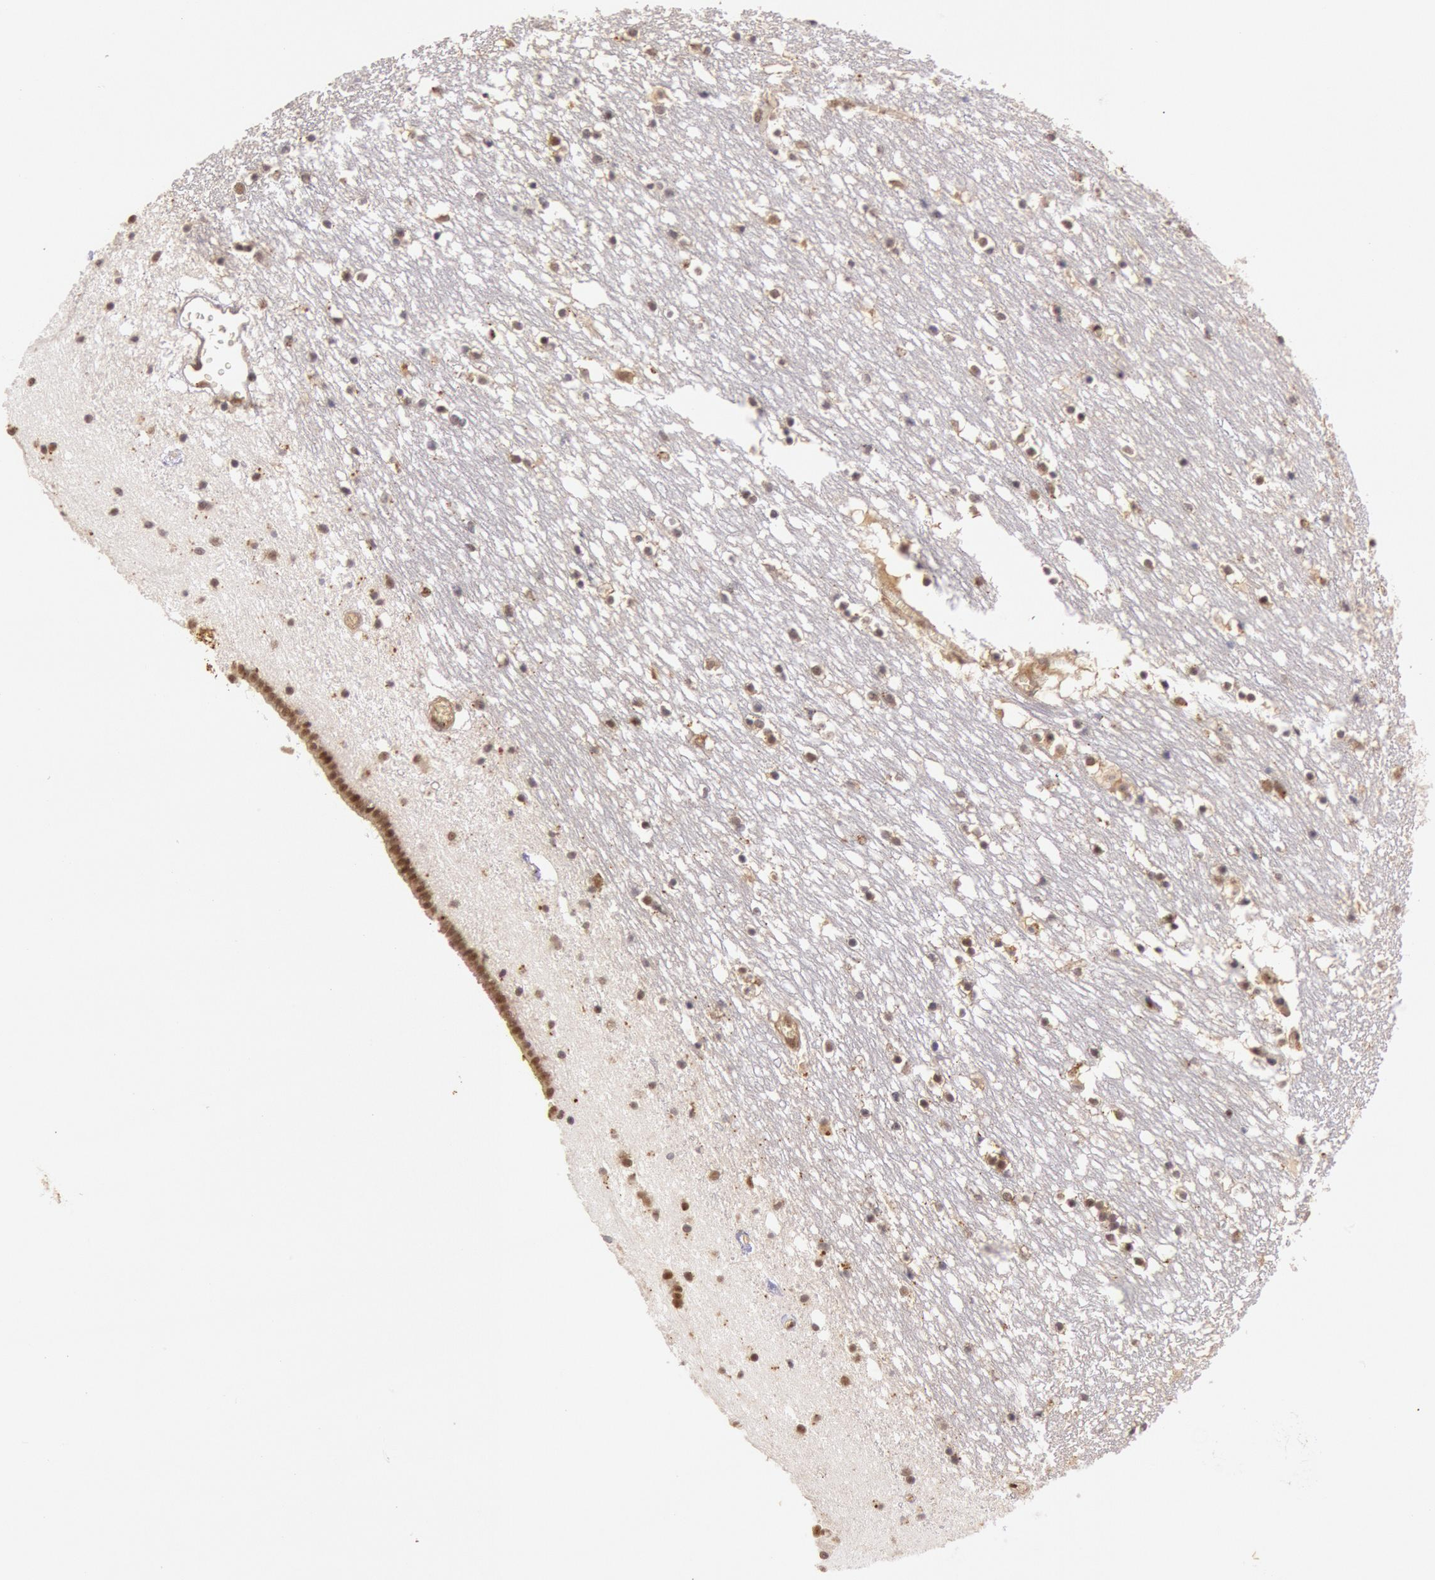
{"staining": {"intensity": "moderate", "quantity": "25%-75%", "location": "nuclear"}, "tissue": "caudate", "cell_type": "Glial cells", "image_type": "normal", "snomed": [{"axis": "morphology", "description": "Normal tissue, NOS"}, {"axis": "topography", "description": "Lateral ventricle wall"}], "caption": "Protein expression analysis of unremarkable human caudate reveals moderate nuclear expression in about 25%-75% of glial cells.", "gene": "LIG4", "patient": {"sex": "male", "age": 45}}